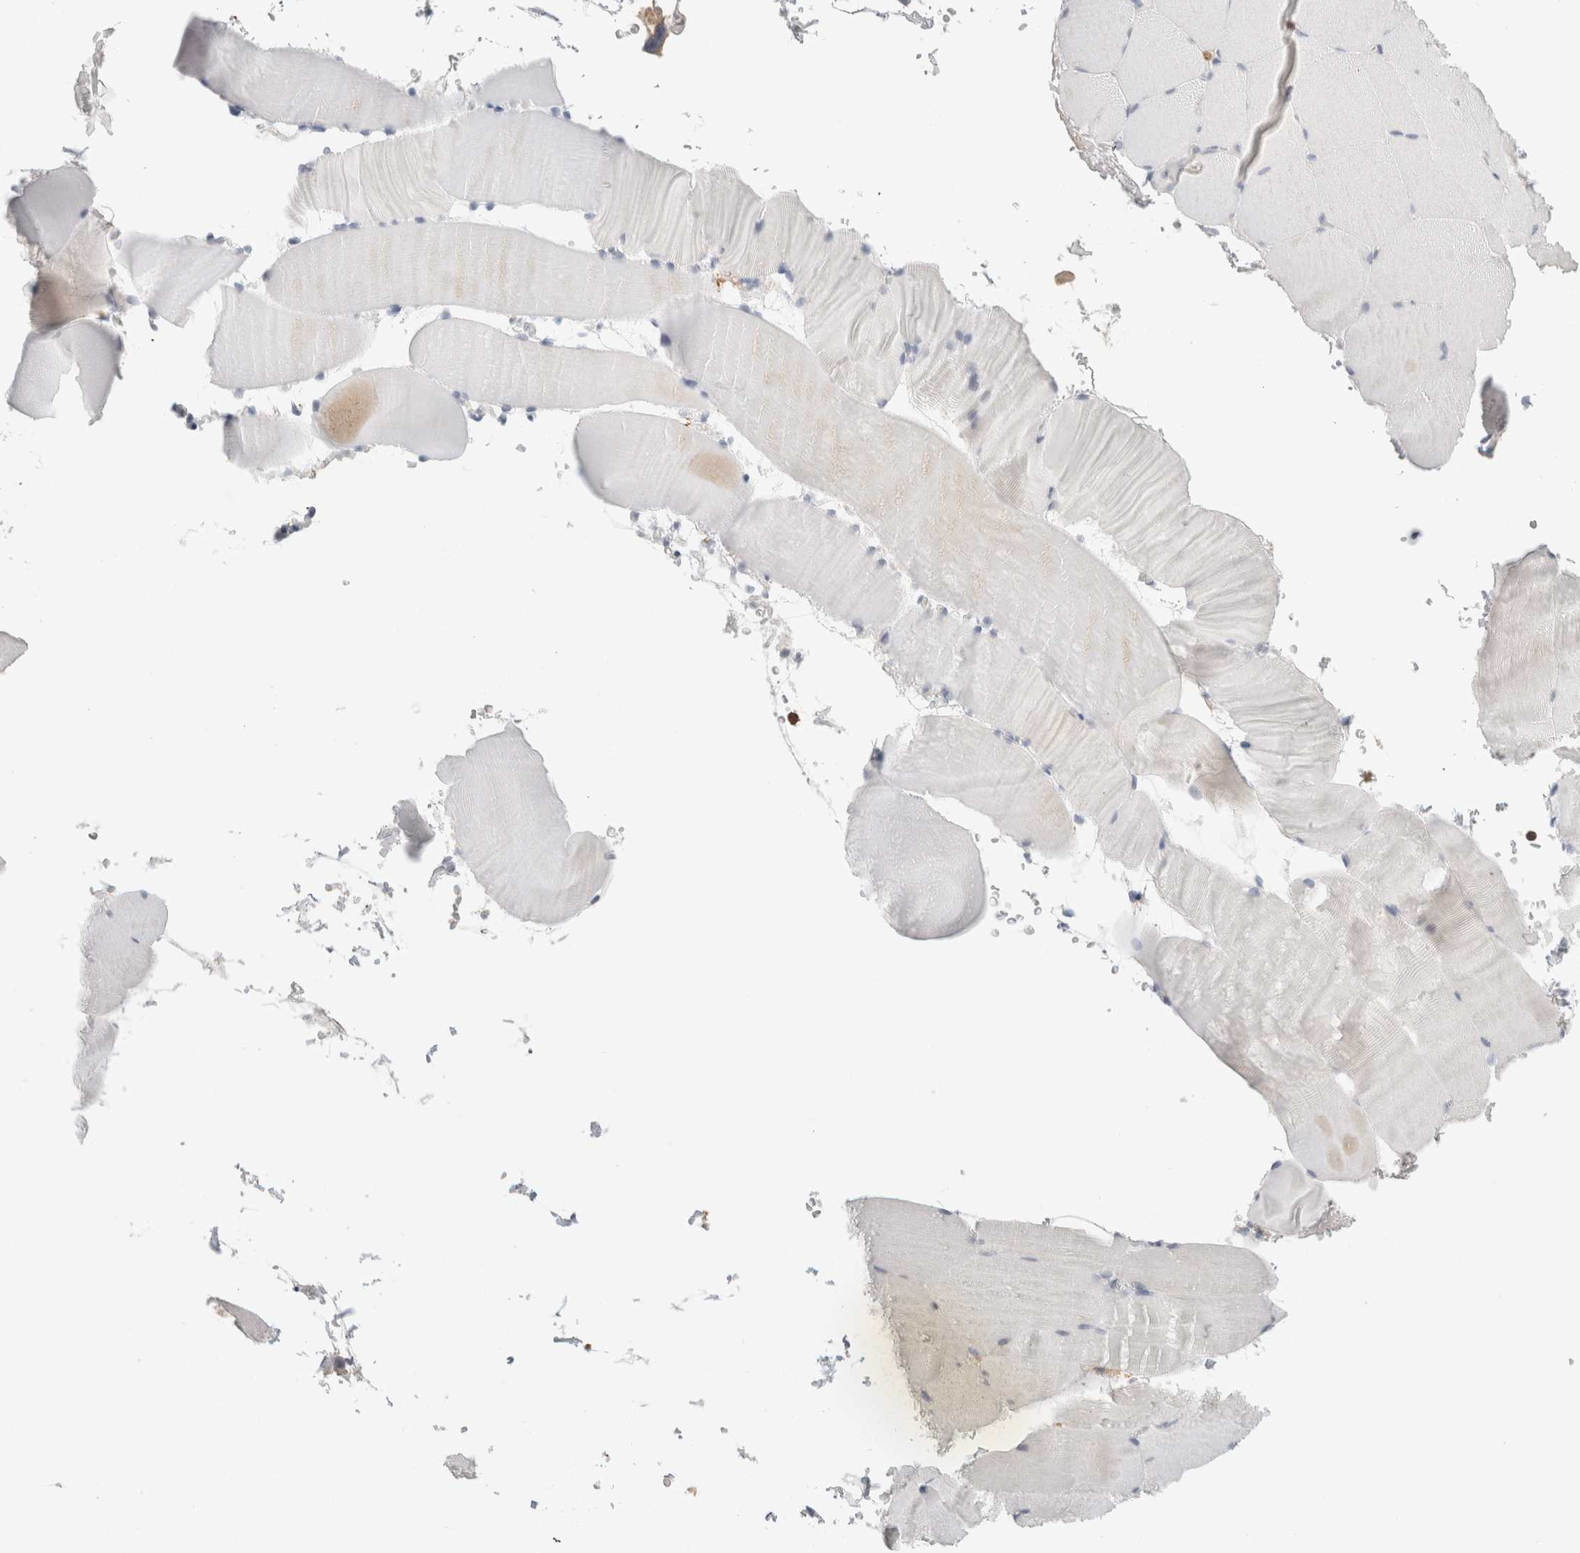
{"staining": {"intensity": "negative", "quantity": "none", "location": "none"}, "tissue": "skeletal muscle", "cell_type": "Myocytes", "image_type": "normal", "snomed": [{"axis": "morphology", "description": "Normal tissue, NOS"}, {"axis": "topography", "description": "Skeletal muscle"}, {"axis": "topography", "description": "Parathyroid gland"}], "caption": "Micrograph shows no protein expression in myocytes of unremarkable skeletal muscle. (DAB (3,3'-diaminobenzidine) IHC visualized using brightfield microscopy, high magnification).", "gene": "P2RY2", "patient": {"sex": "female", "age": 37}}